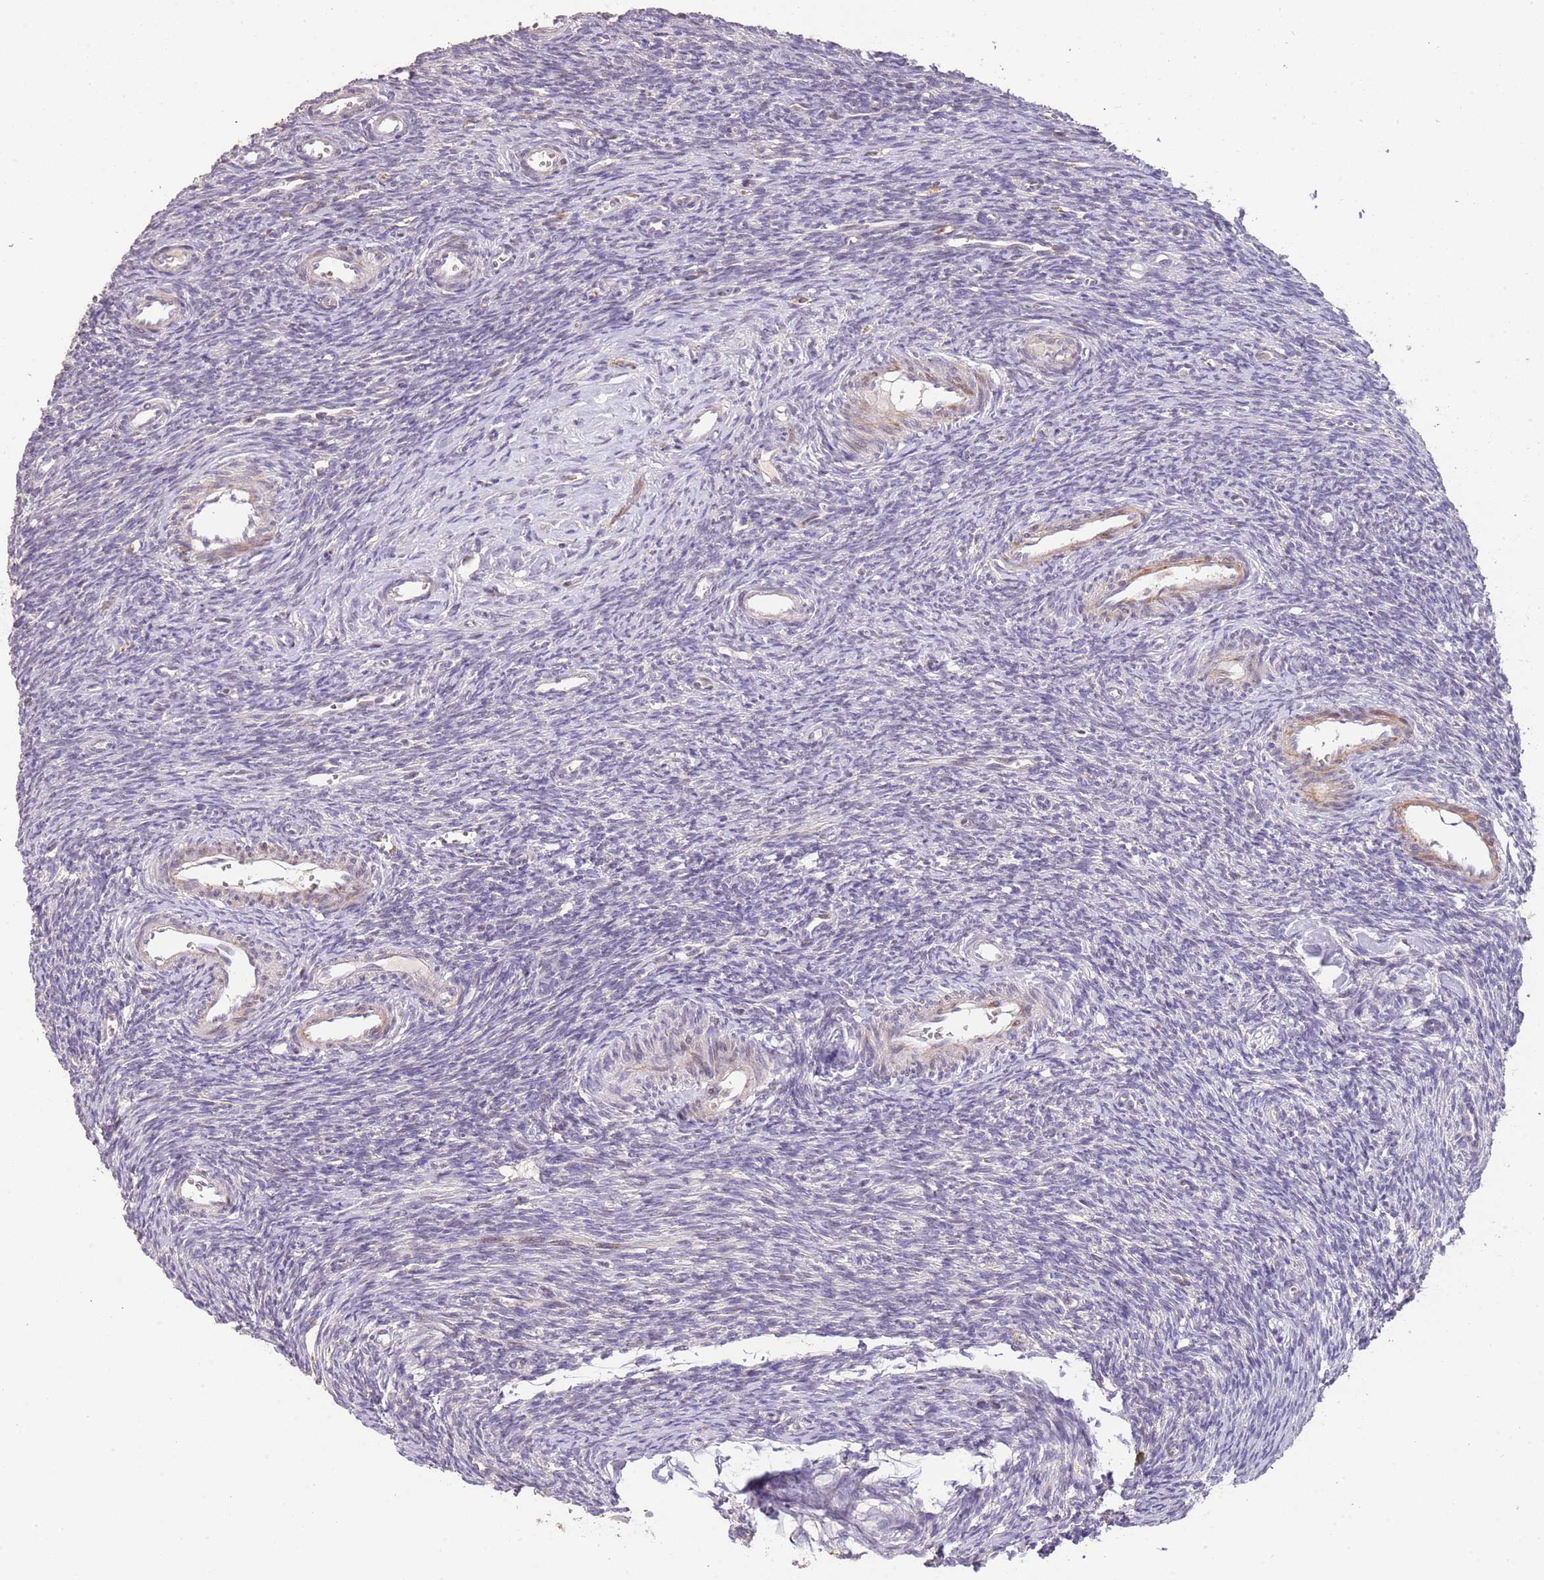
{"staining": {"intensity": "negative", "quantity": "none", "location": "none"}, "tissue": "ovary", "cell_type": "Follicle cells", "image_type": "normal", "snomed": [{"axis": "morphology", "description": "Normal tissue, NOS"}, {"axis": "topography", "description": "Ovary"}], "caption": "Normal ovary was stained to show a protein in brown. There is no significant staining in follicle cells. (Stains: DAB immunohistochemistry with hematoxylin counter stain, Microscopy: brightfield microscopy at high magnification).", "gene": "ADTRP", "patient": {"sex": "female", "age": 39}}